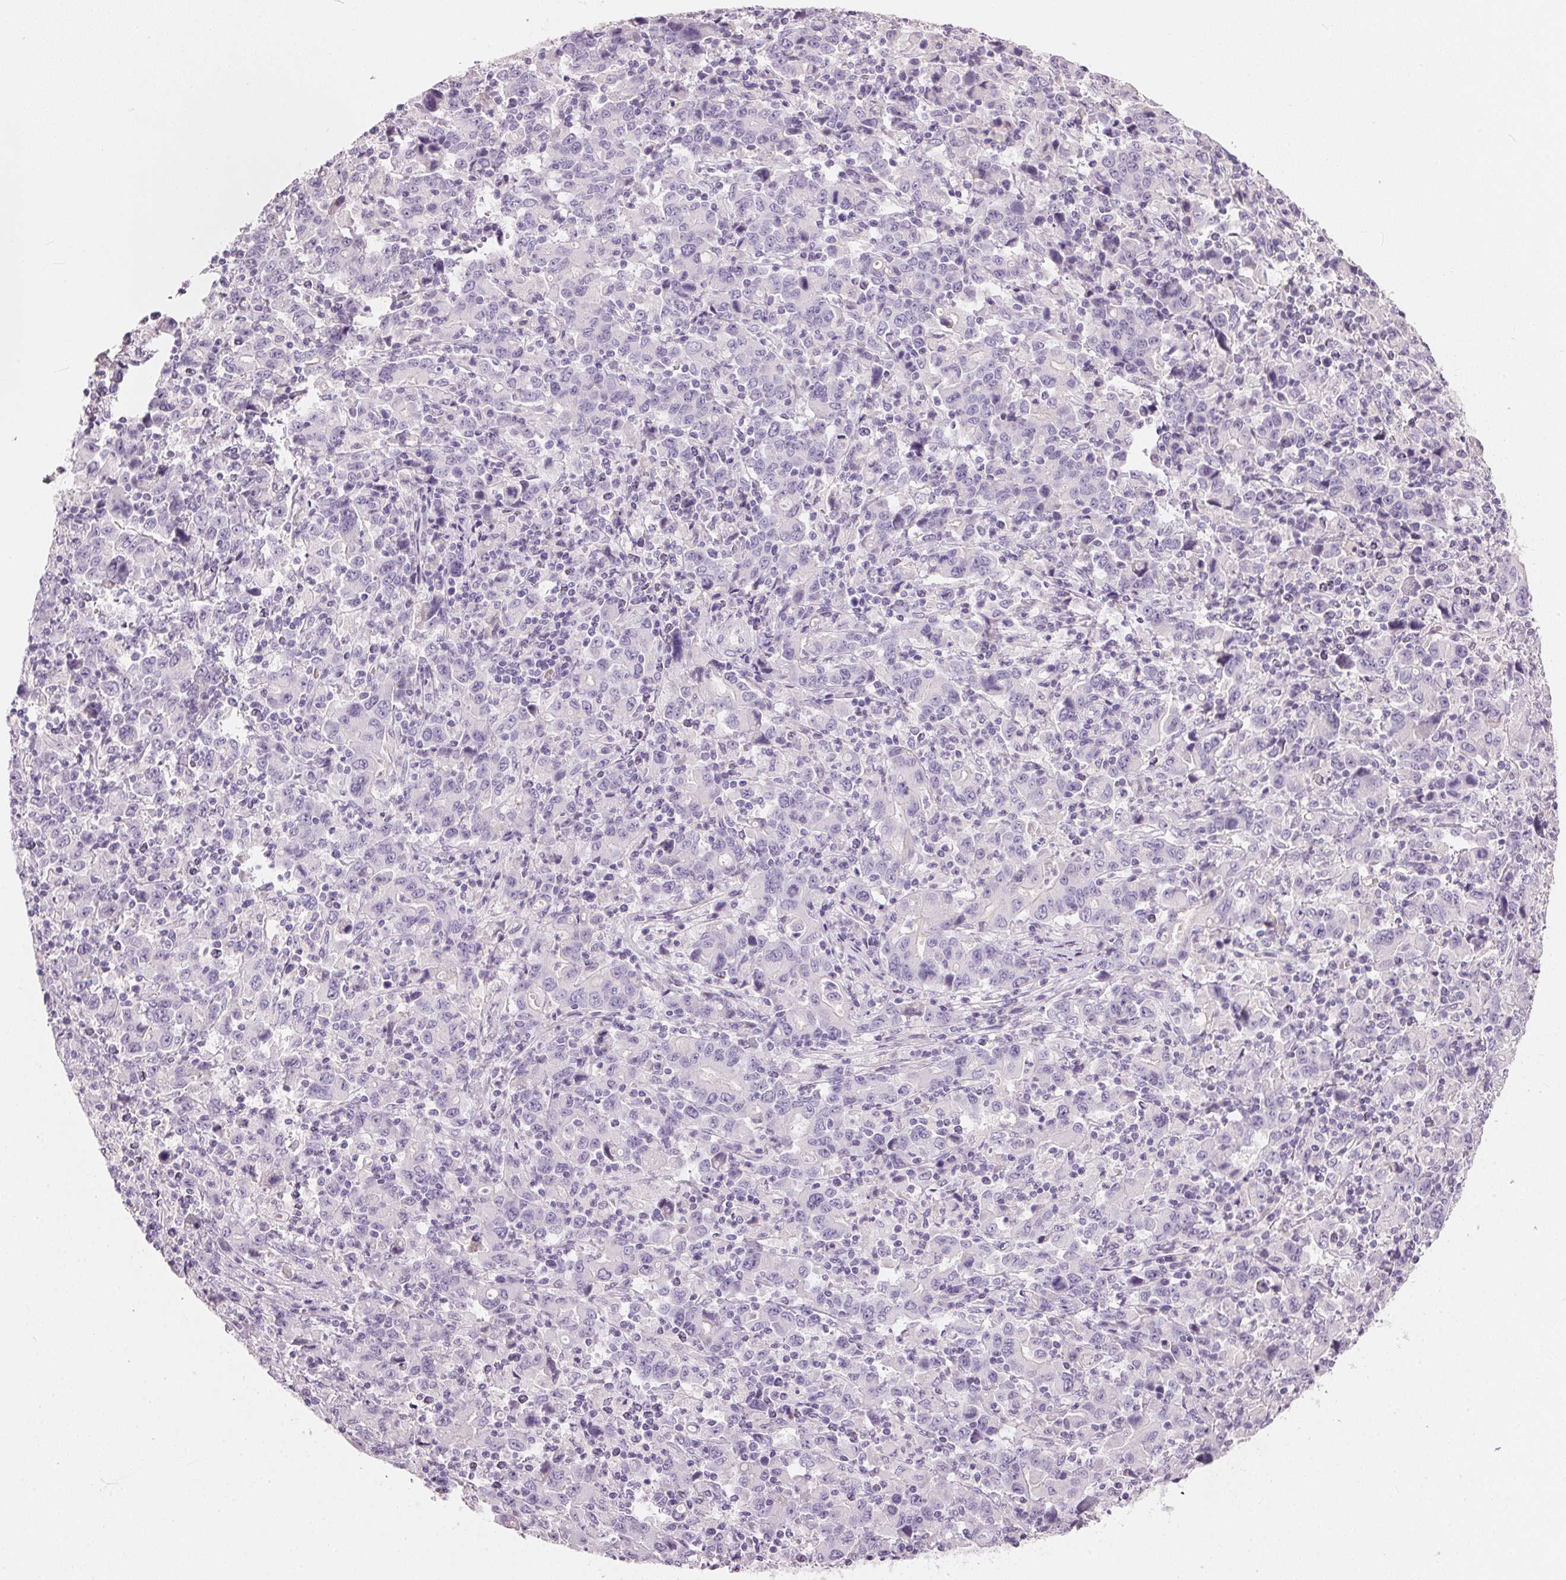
{"staining": {"intensity": "negative", "quantity": "none", "location": "none"}, "tissue": "stomach cancer", "cell_type": "Tumor cells", "image_type": "cancer", "snomed": [{"axis": "morphology", "description": "Adenocarcinoma, NOS"}, {"axis": "topography", "description": "Stomach, upper"}], "caption": "Tumor cells are negative for brown protein staining in stomach cancer (adenocarcinoma).", "gene": "HSD17B1", "patient": {"sex": "male", "age": 69}}